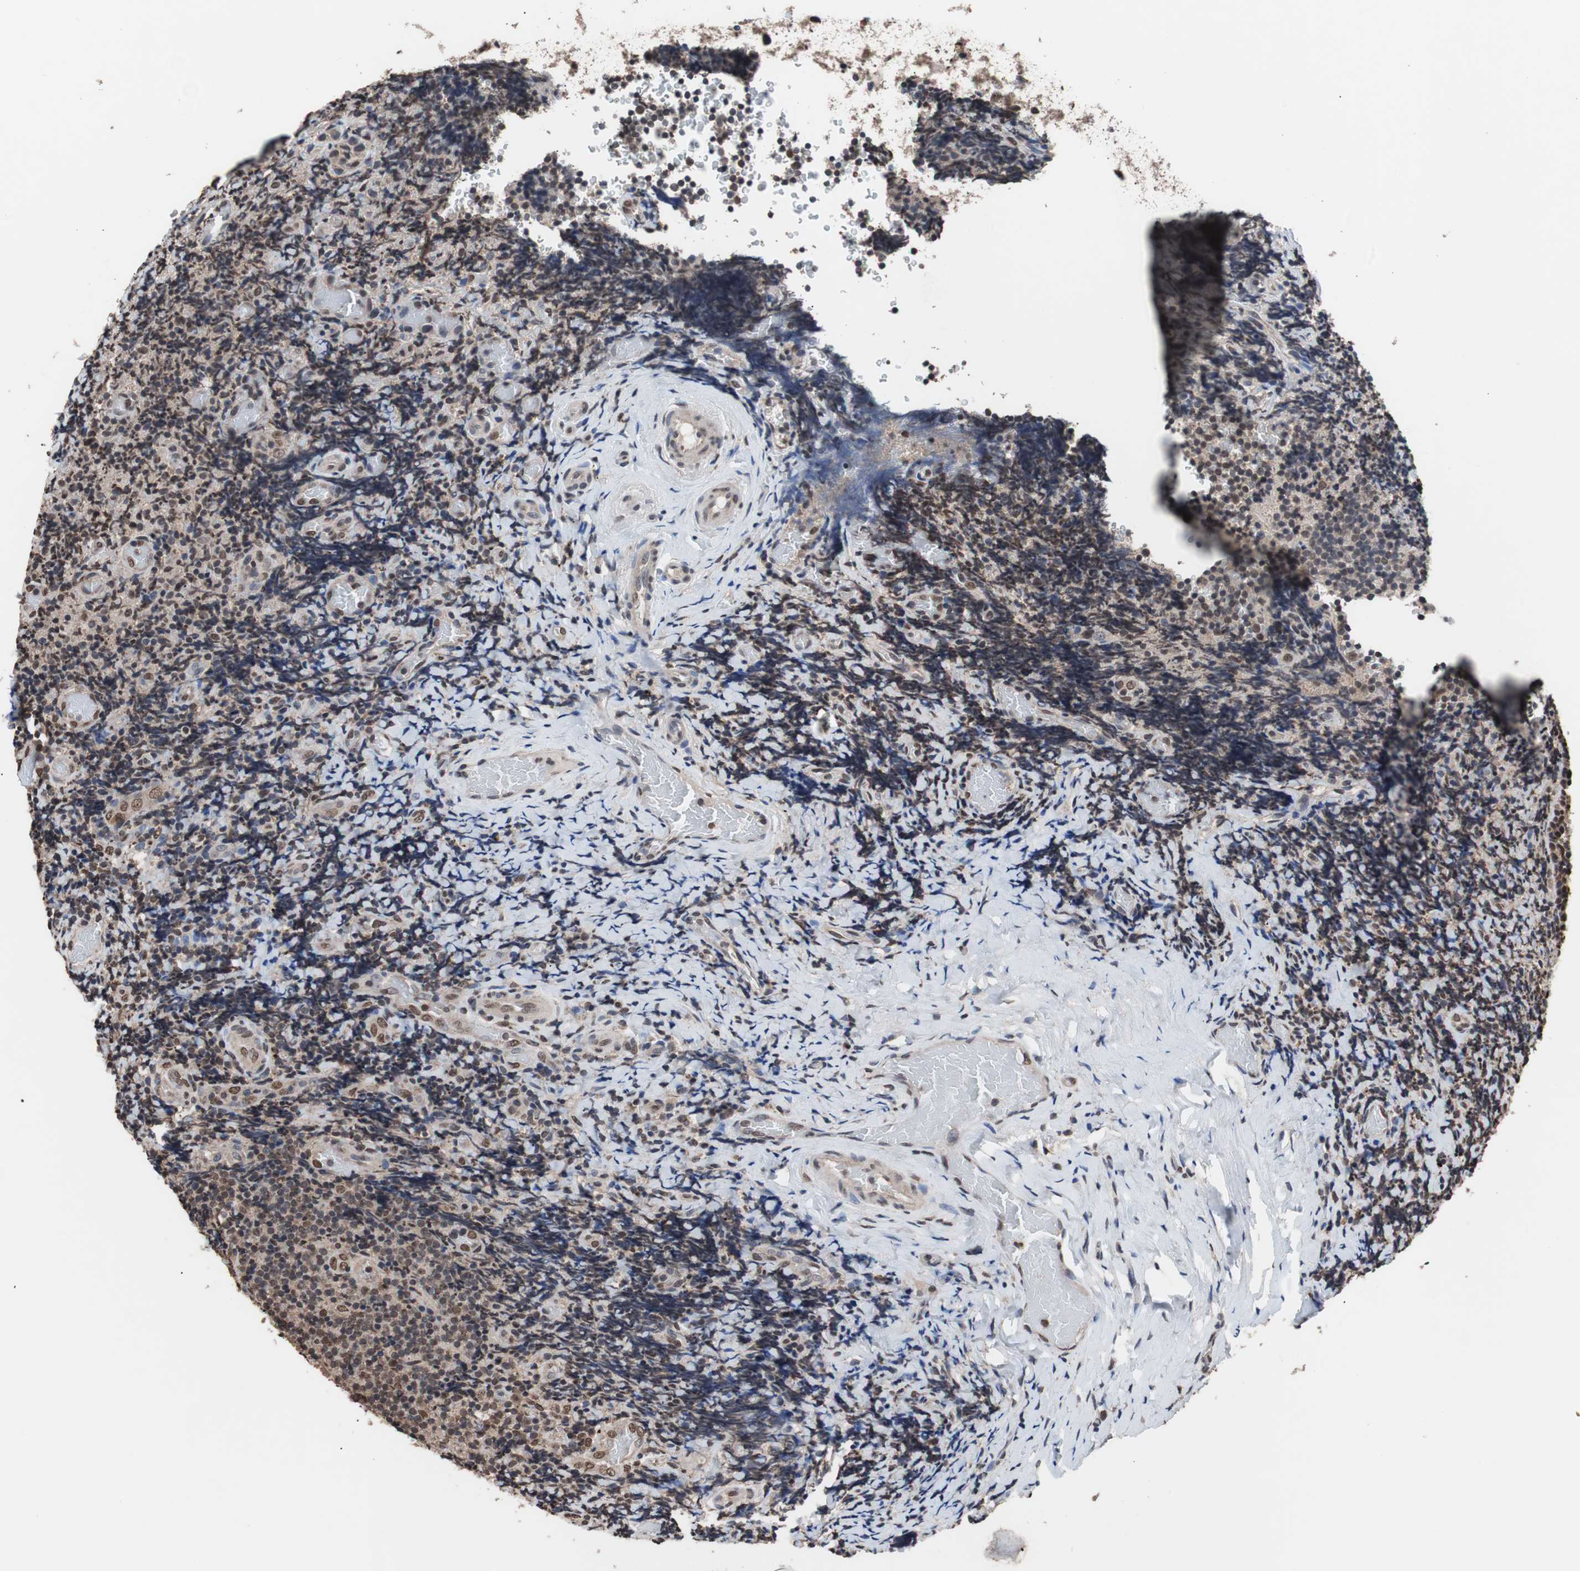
{"staining": {"intensity": "moderate", "quantity": "25%-75%", "location": "nuclear"}, "tissue": "lymphoma", "cell_type": "Tumor cells", "image_type": "cancer", "snomed": [{"axis": "morphology", "description": "Malignant lymphoma, non-Hodgkin's type, High grade"}, {"axis": "topography", "description": "Tonsil"}], "caption": "Tumor cells demonstrate medium levels of moderate nuclear staining in about 25%-75% of cells in malignant lymphoma, non-Hodgkin's type (high-grade).", "gene": "MED27", "patient": {"sex": "female", "age": 36}}